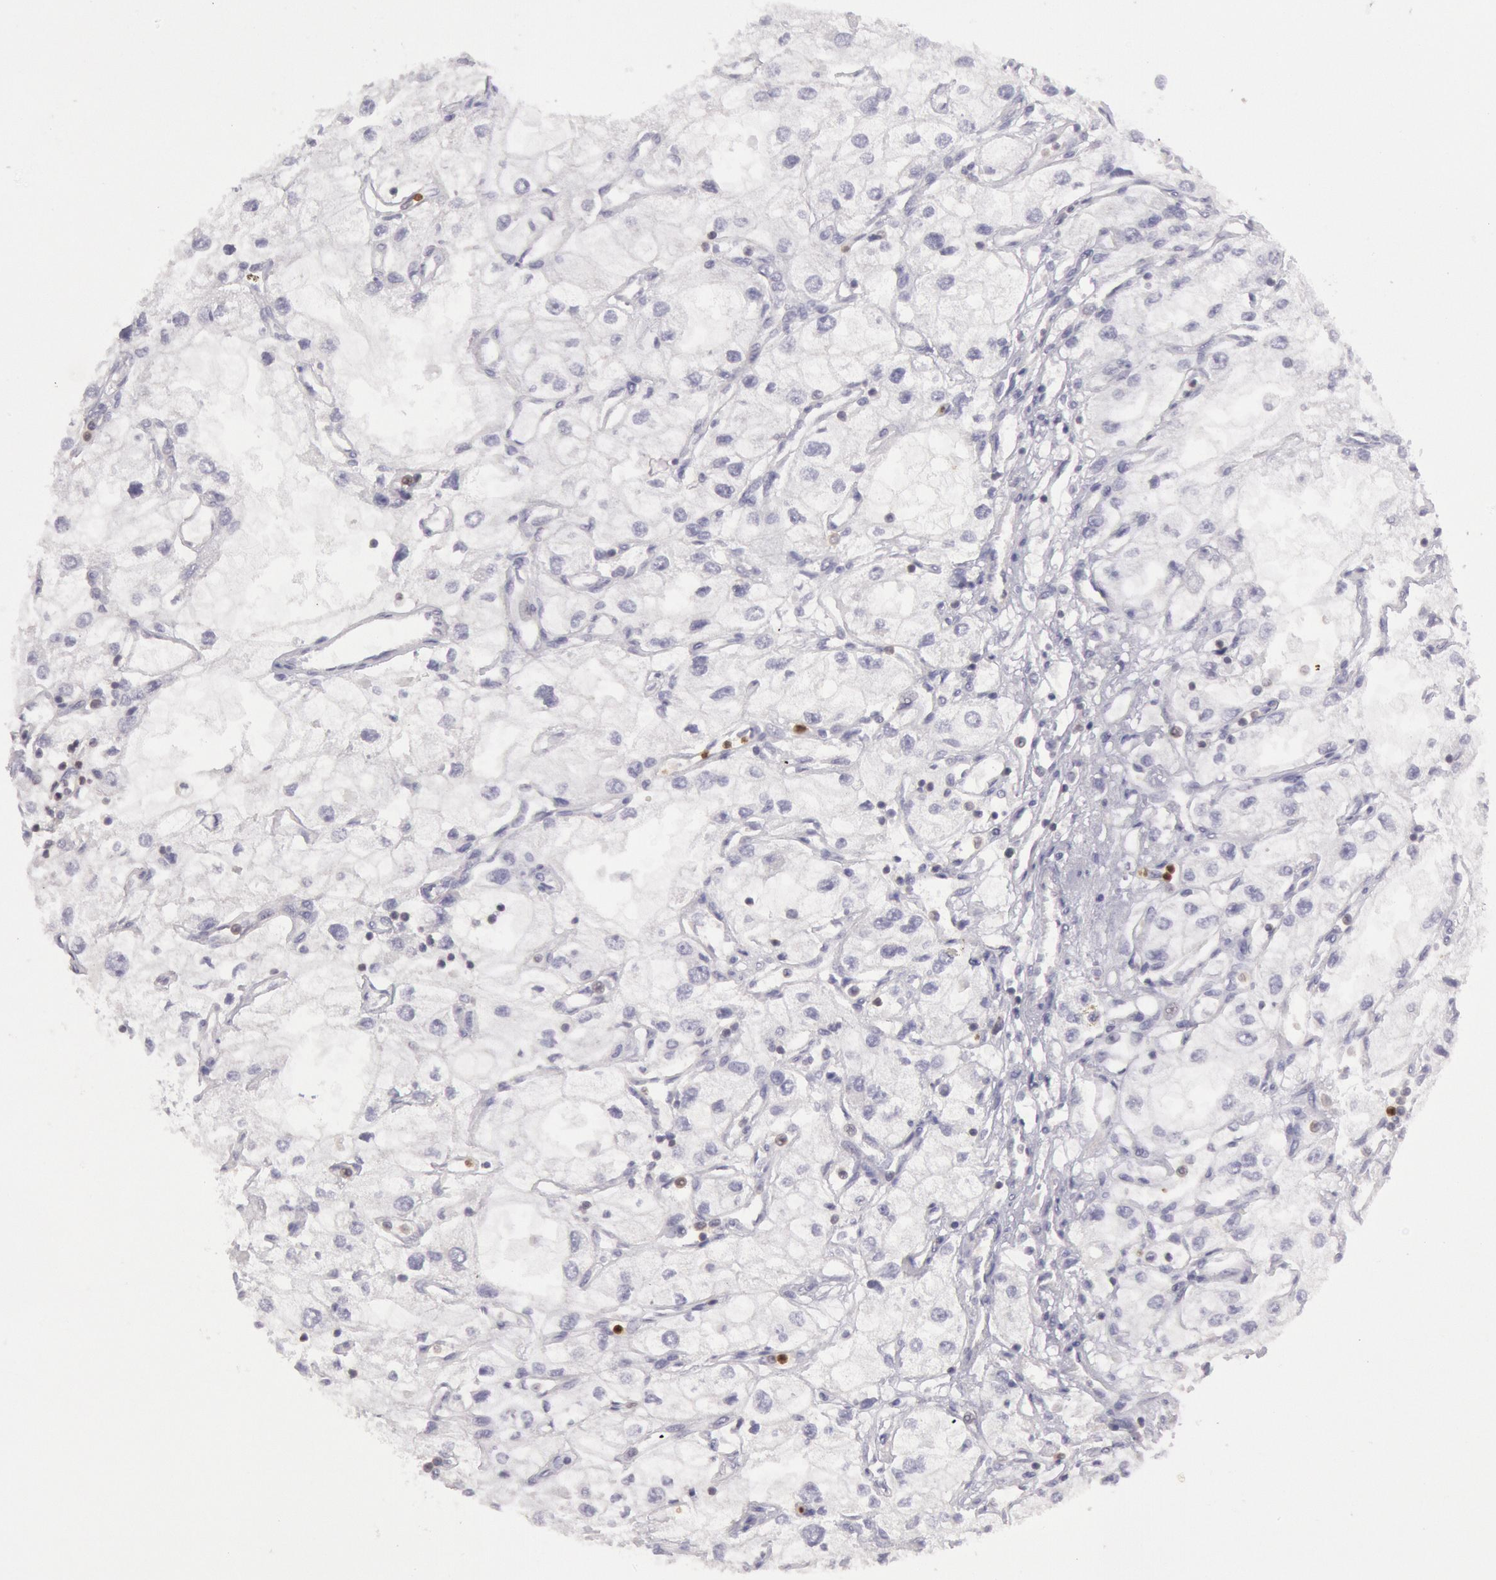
{"staining": {"intensity": "negative", "quantity": "none", "location": "none"}, "tissue": "renal cancer", "cell_type": "Tumor cells", "image_type": "cancer", "snomed": [{"axis": "morphology", "description": "Adenocarcinoma, NOS"}, {"axis": "topography", "description": "Kidney"}], "caption": "A high-resolution micrograph shows immunohistochemistry (IHC) staining of renal cancer (adenocarcinoma), which reveals no significant expression in tumor cells. (Brightfield microscopy of DAB IHC at high magnification).", "gene": "RAB27A", "patient": {"sex": "male", "age": 57}}